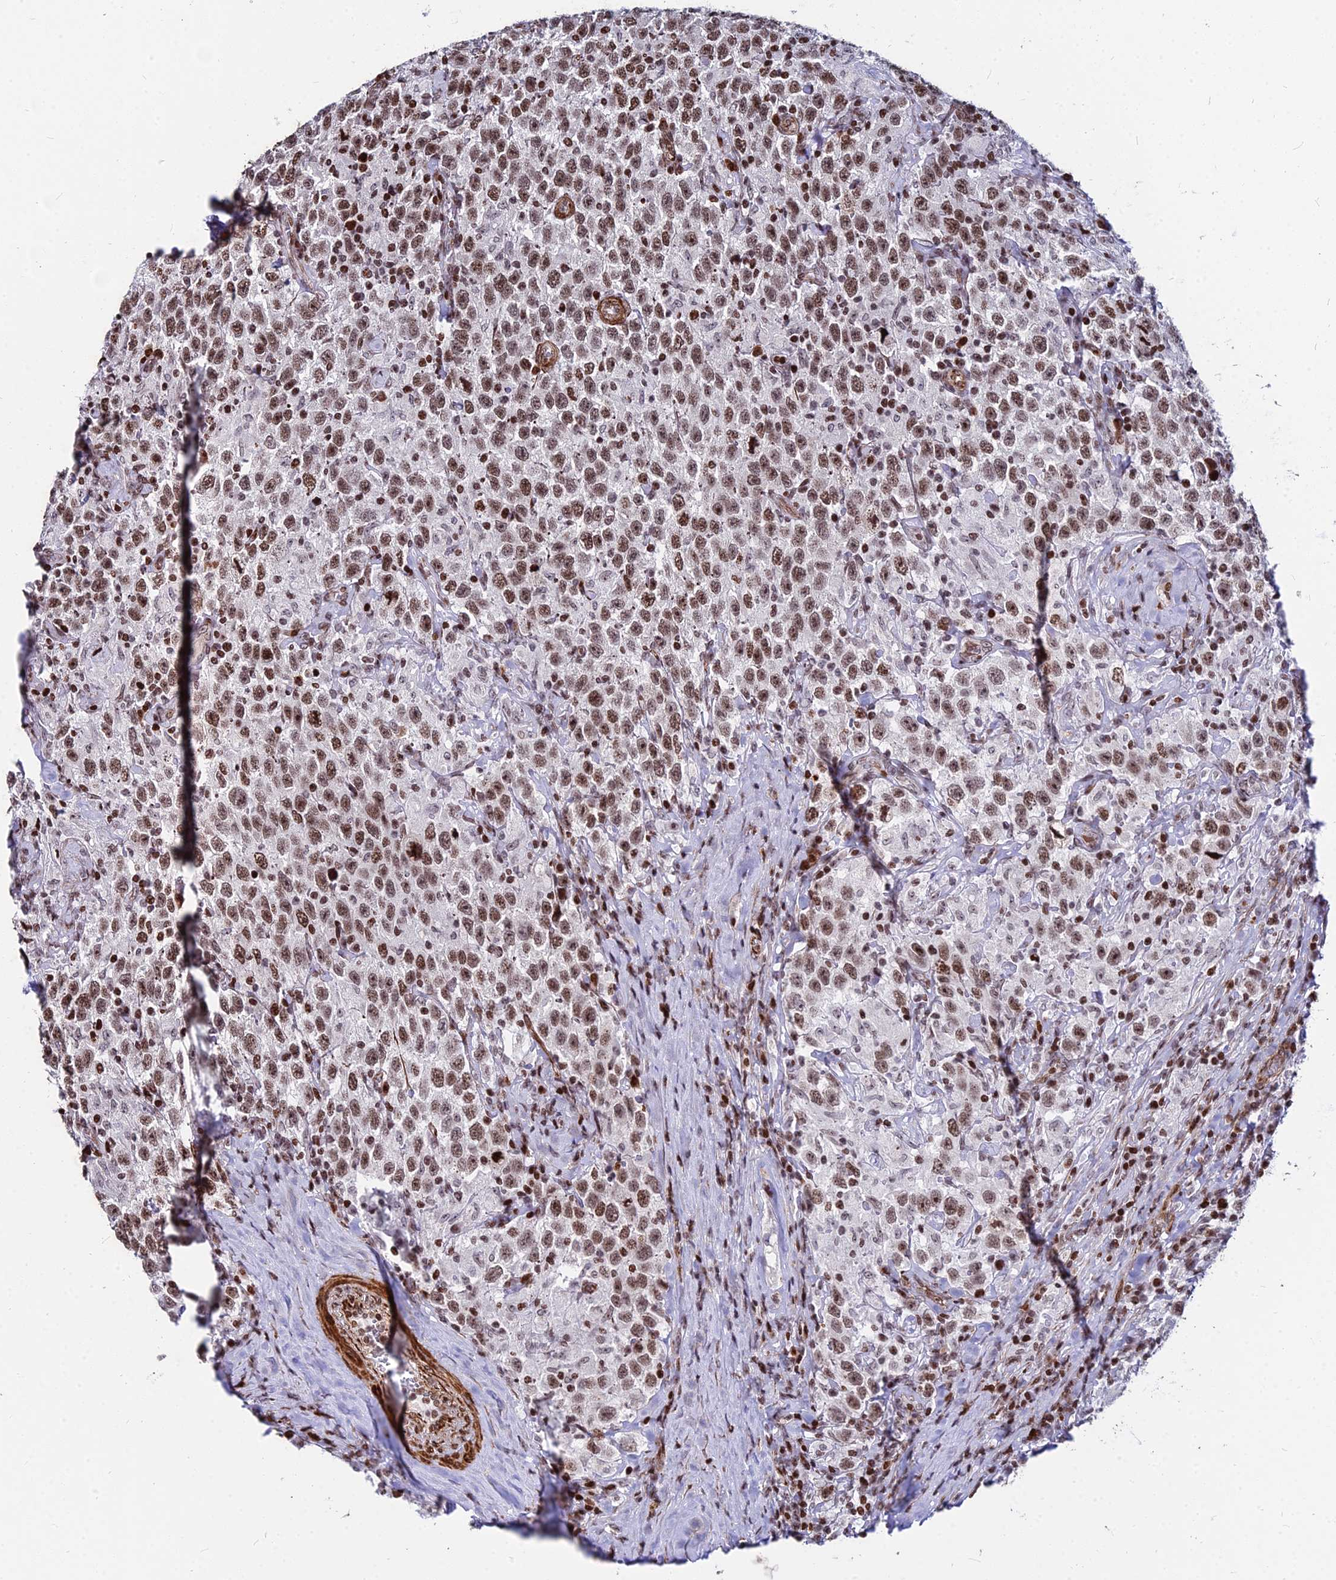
{"staining": {"intensity": "moderate", "quantity": ">75%", "location": "nuclear"}, "tissue": "testis cancer", "cell_type": "Tumor cells", "image_type": "cancer", "snomed": [{"axis": "morphology", "description": "Seminoma, NOS"}, {"axis": "topography", "description": "Testis"}], "caption": "Immunohistochemistry (DAB) staining of testis seminoma displays moderate nuclear protein staining in approximately >75% of tumor cells. (DAB (3,3'-diaminobenzidine) IHC with brightfield microscopy, high magnification).", "gene": "NYAP2", "patient": {"sex": "male", "age": 41}}